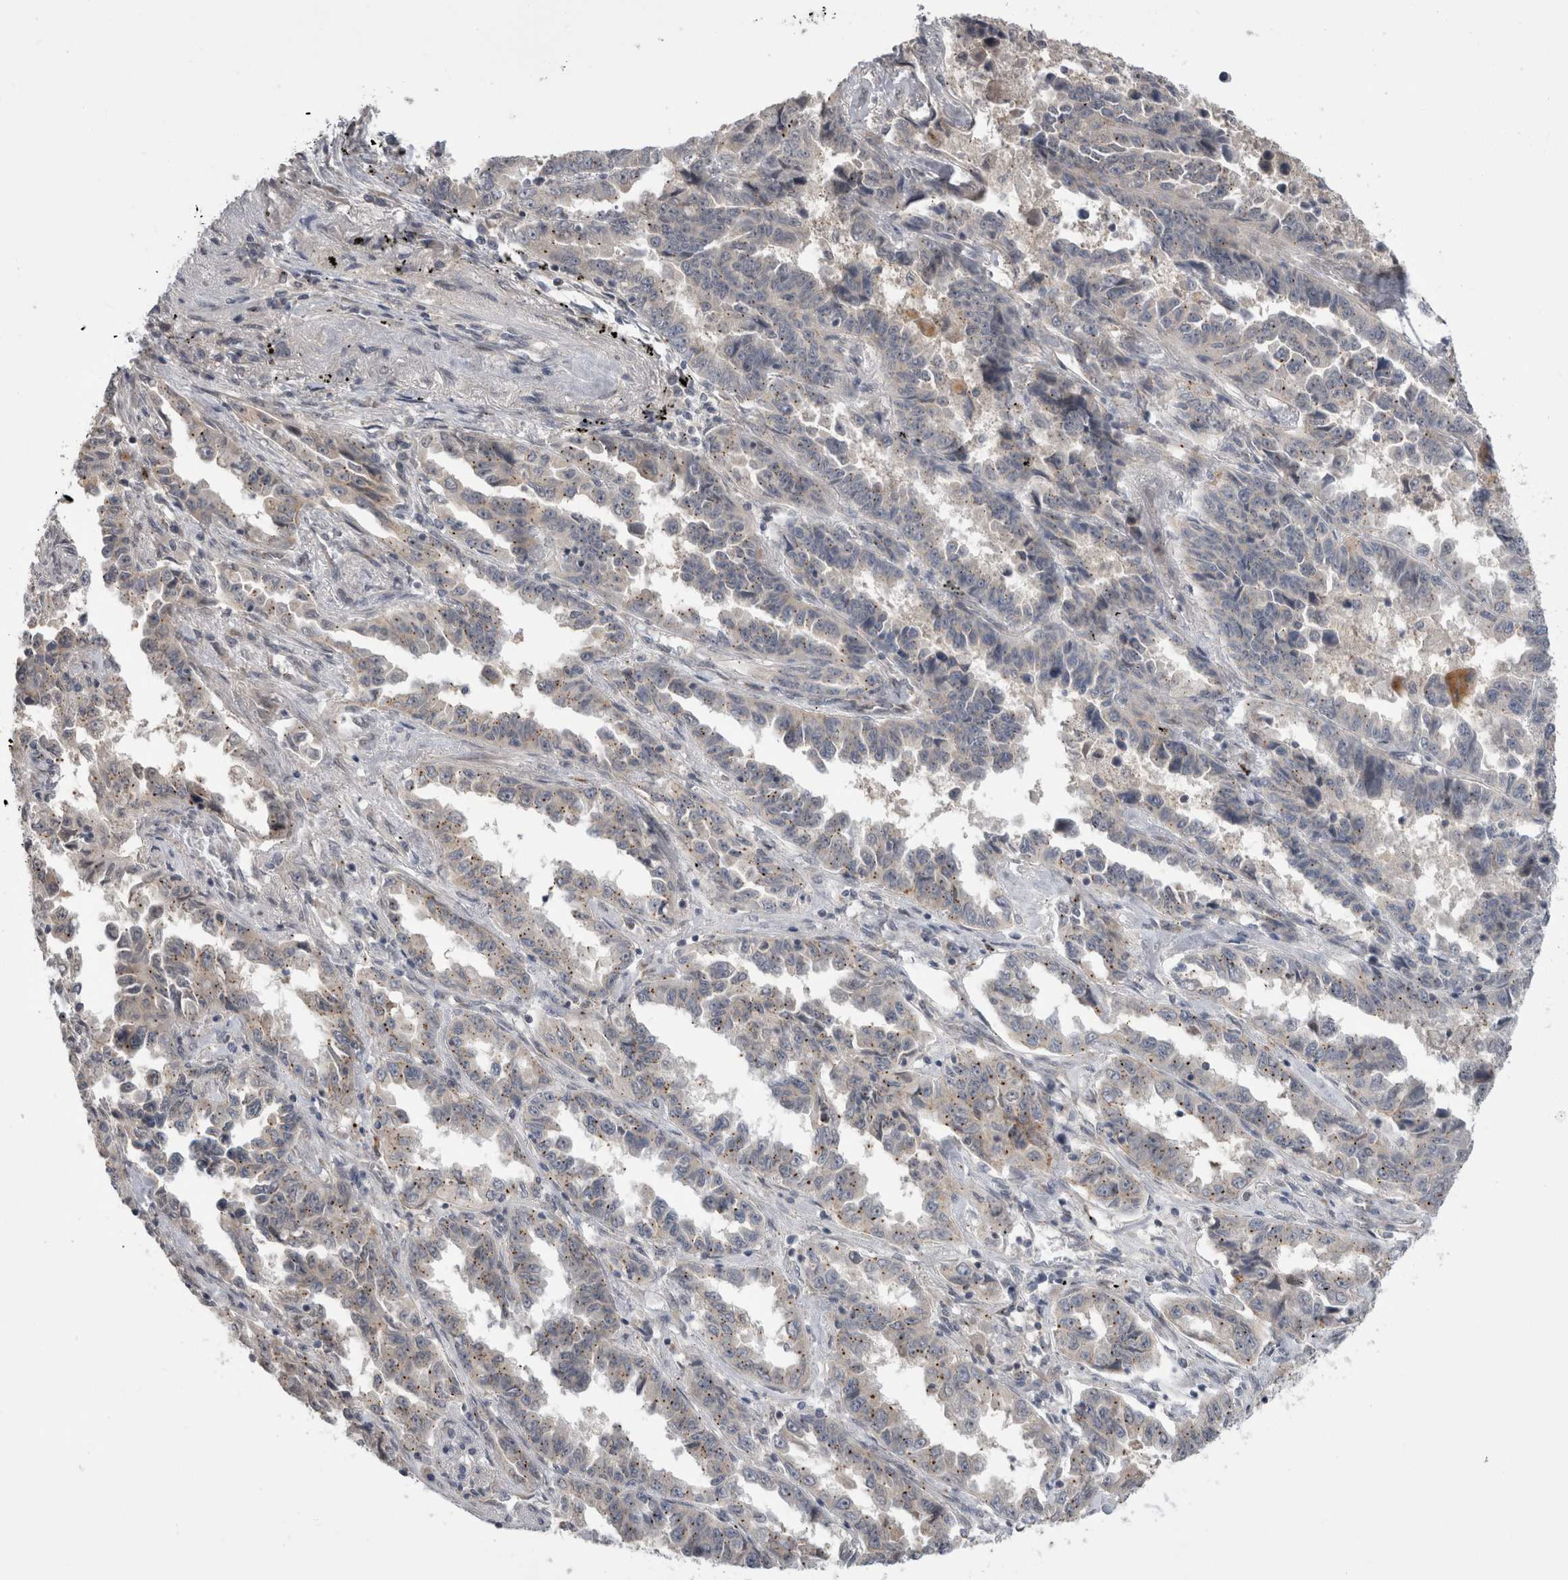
{"staining": {"intensity": "negative", "quantity": "none", "location": "none"}, "tissue": "lung cancer", "cell_type": "Tumor cells", "image_type": "cancer", "snomed": [{"axis": "morphology", "description": "Adenocarcinoma, NOS"}, {"axis": "topography", "description": "Lung"}], "caption": "Tumor cells show no significant expression in lung cancer. The staining is performed using DAB brown chromogen with nuclei counter-stained in using hematoxylin.", "gene": "MTBP", "patient": {"sex": "female", "age": 51}}